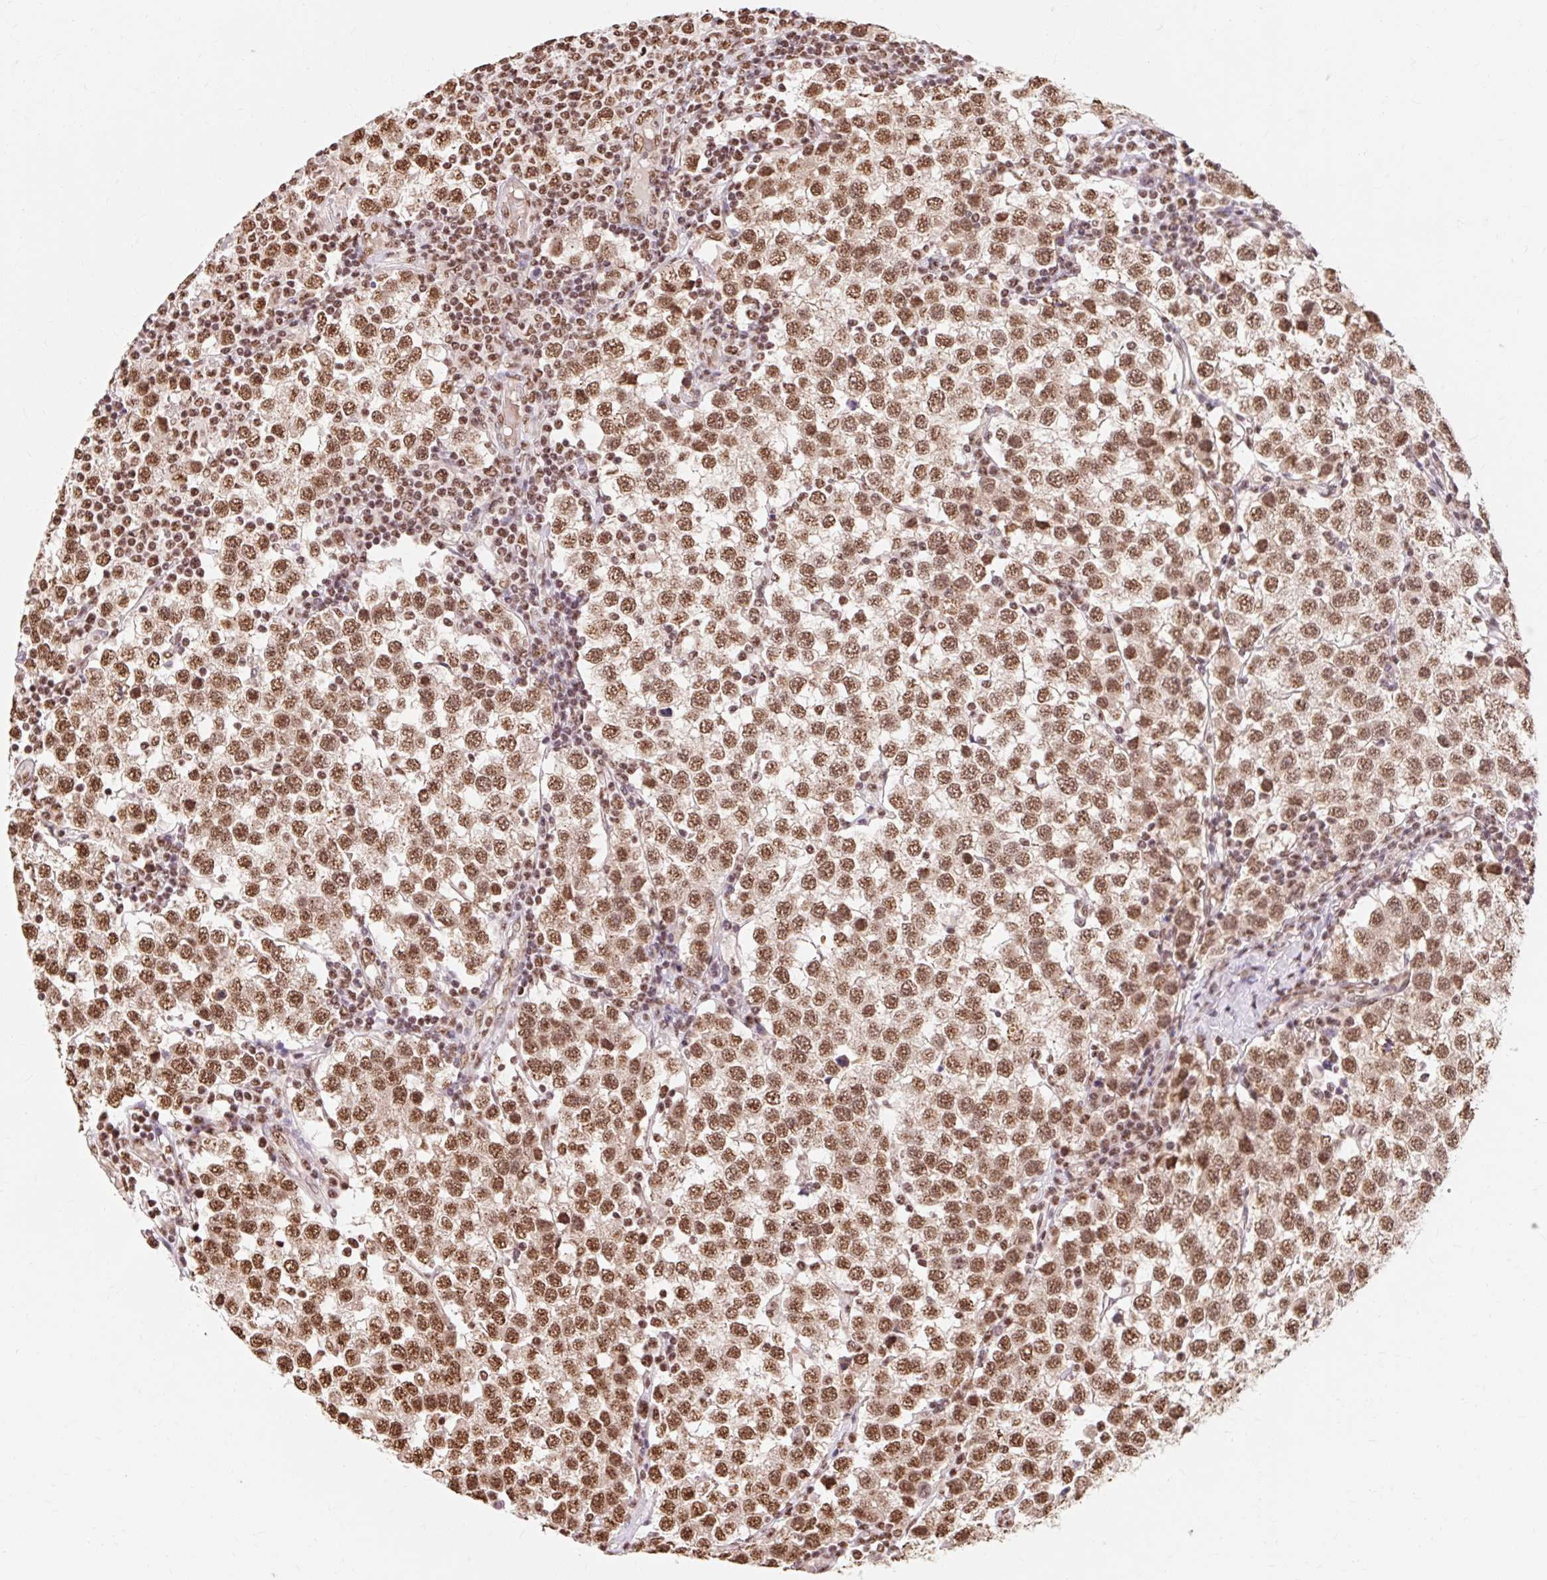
{"staining": {"intensity": "moderate", "quantity": ">75%", "location": "nuclear"}, "tissue": "testis cancer", "cell_type": "Tumor cells", "image_type": "cancer", "snomed": [{"axis": "morphology", "description": "Seminoma, NOS"}, {"axis": "topography", "description": "Testis"}], "caption": "Tumor cells display medium levels of moderate nuclear positivity in about >75% of cells in testis cancer (seminoma).", "gene": "BICRA", "patient": {"sex": "male", "age": 34}}